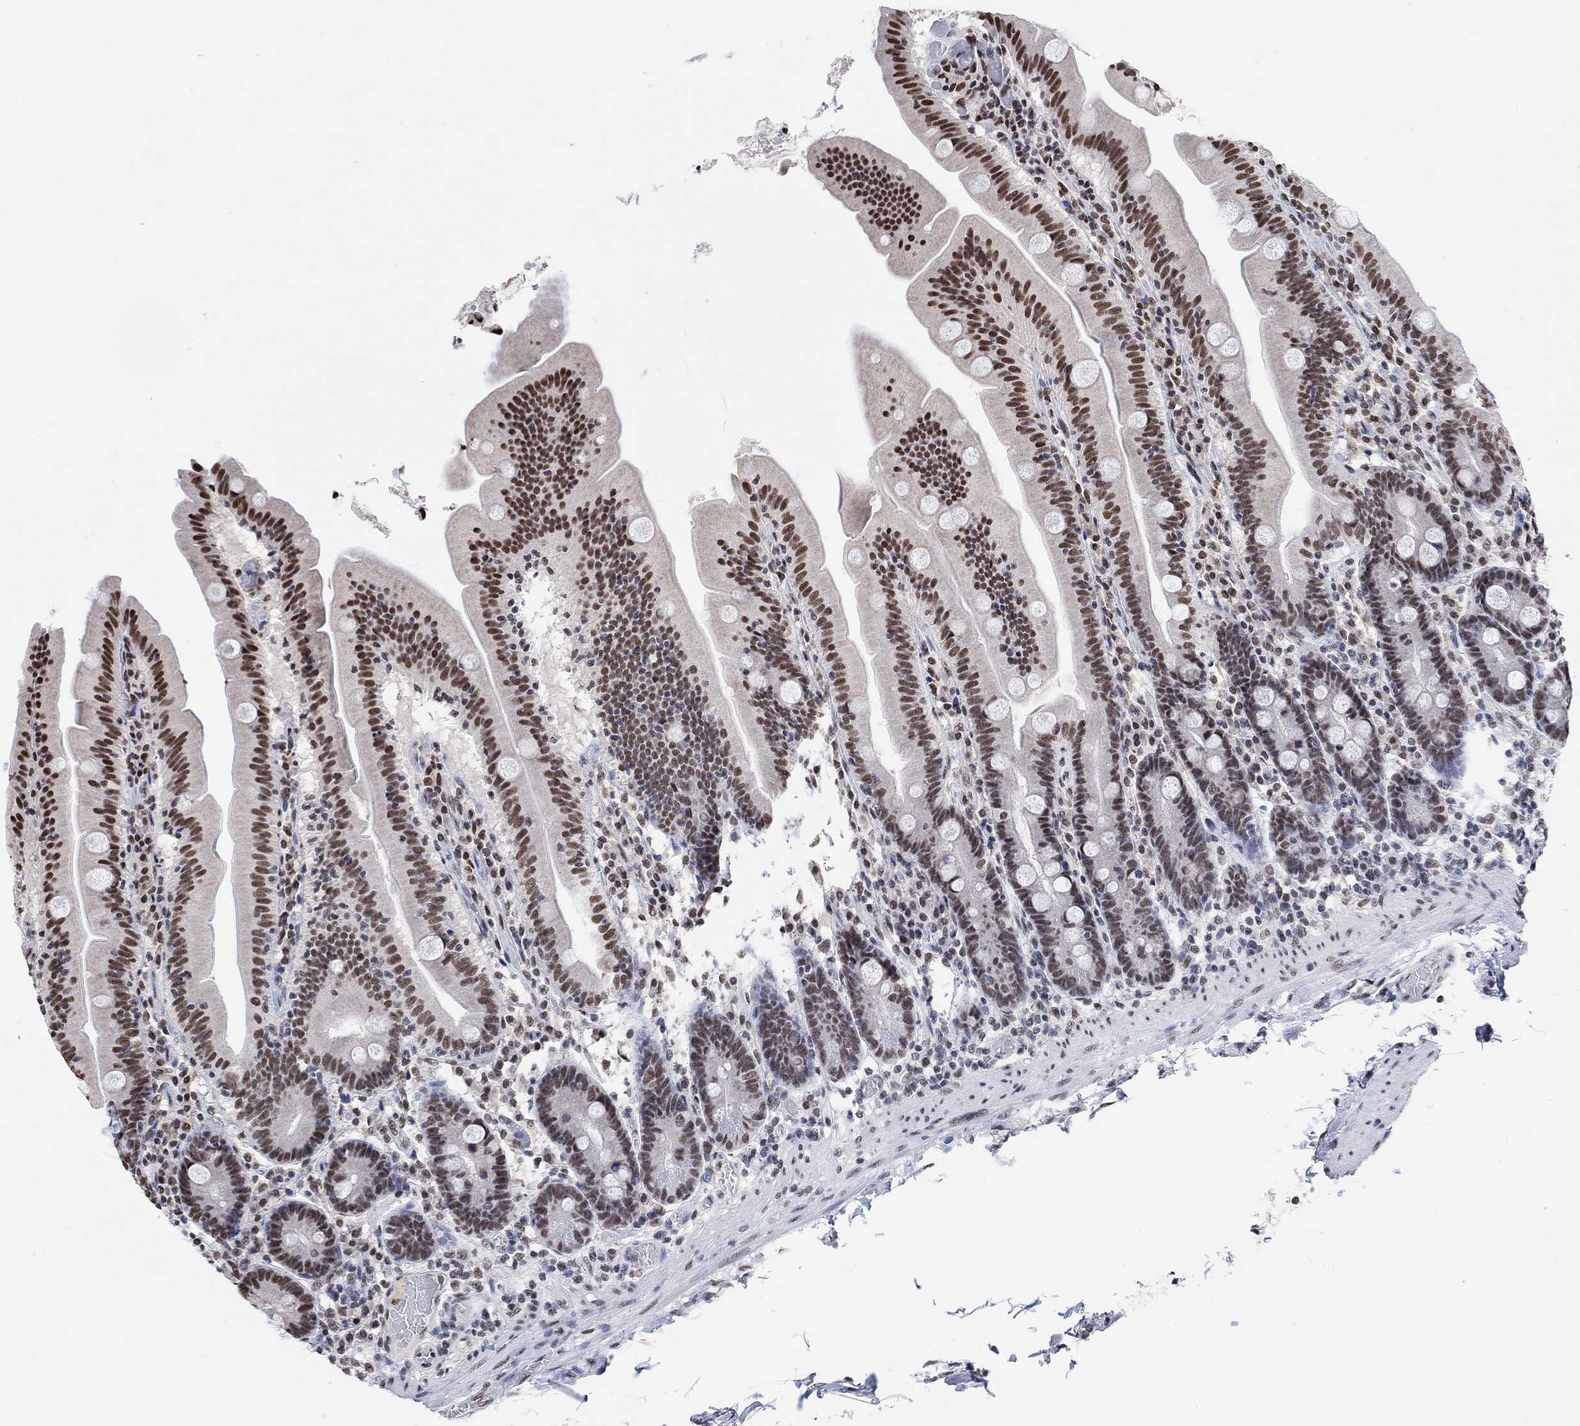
{"staining": {"intensity": "strong", "quantity": "25%-75%", "location": "nuclear"}, "tissue": "small intestine", "cell_type": "Glandular cells", "image_type": "normal", "snomed": [{"axis": "morphology", "description": "Normal tissue, NOS"}, {"axis": "topography", "description": "Small intestine"}], "caption": "A brown stain shows strong nuclear staining of a protein in glandular cells of normal human small intestine.", "gene": "USP39", "patient": {"sex": "male", "age": 37}}